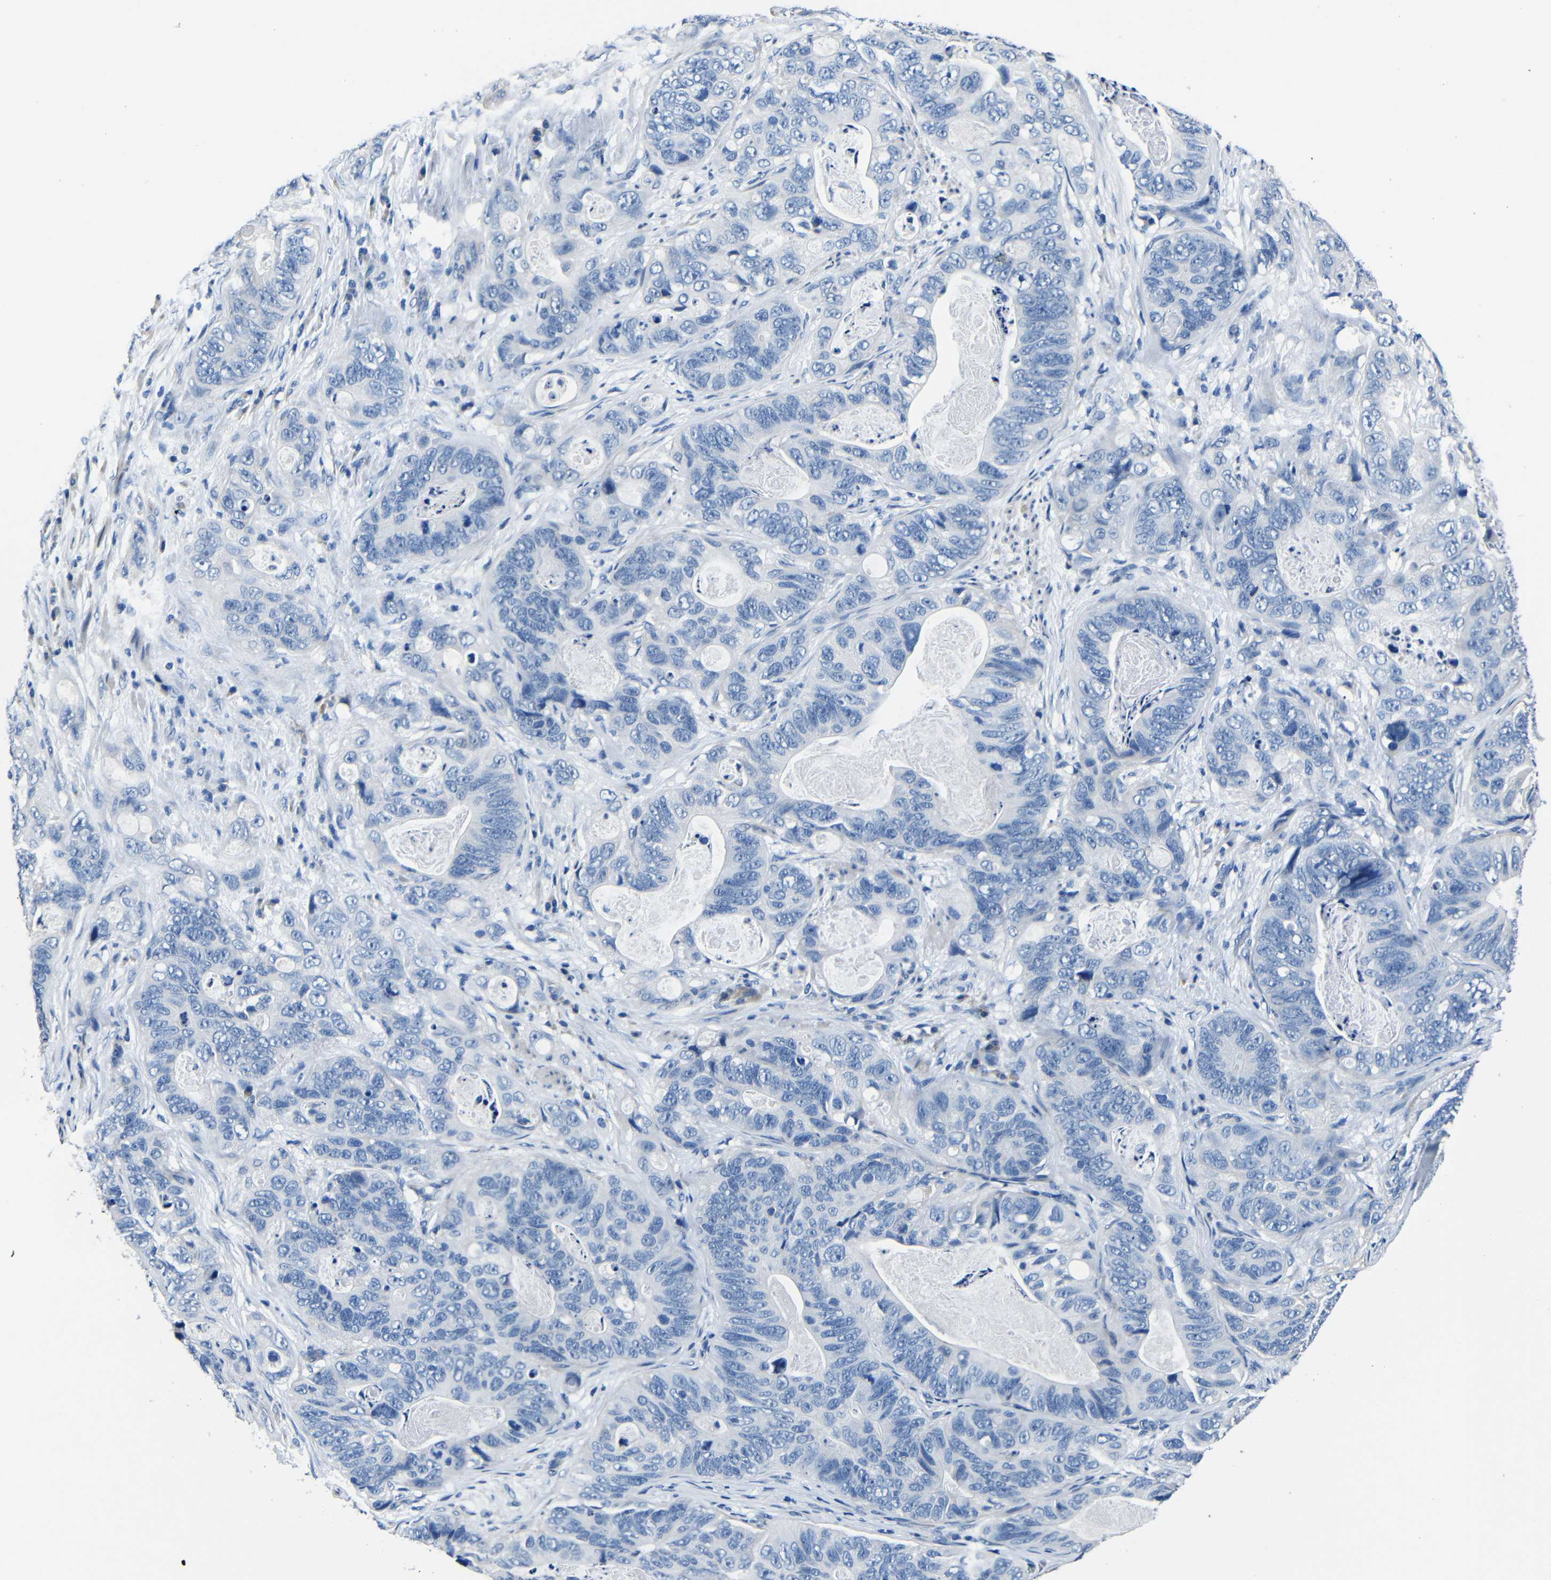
{"staining": {"intensity": "negative", "quantity": "none", "location": "none"}, "tissue": "stomach cancer", "cell_type": "Tumor cells", "image_type": "cancer", "snomed": [{"axis": "morphology", "description": "Adenocarcinoma, NOS"}, {"axis": "topography", "description": "Stomach"}], "caption": "The histopathology image demonstrates no staining of tumor cells in adenocarcinoma (stomach). (Stains: DAB IHC with hematoxylin counter stain, Microscopy: brightfield microscopy at high magnification).", "gene": "TNFAIP1", "patient": {"sex": "female", "age": 89}}